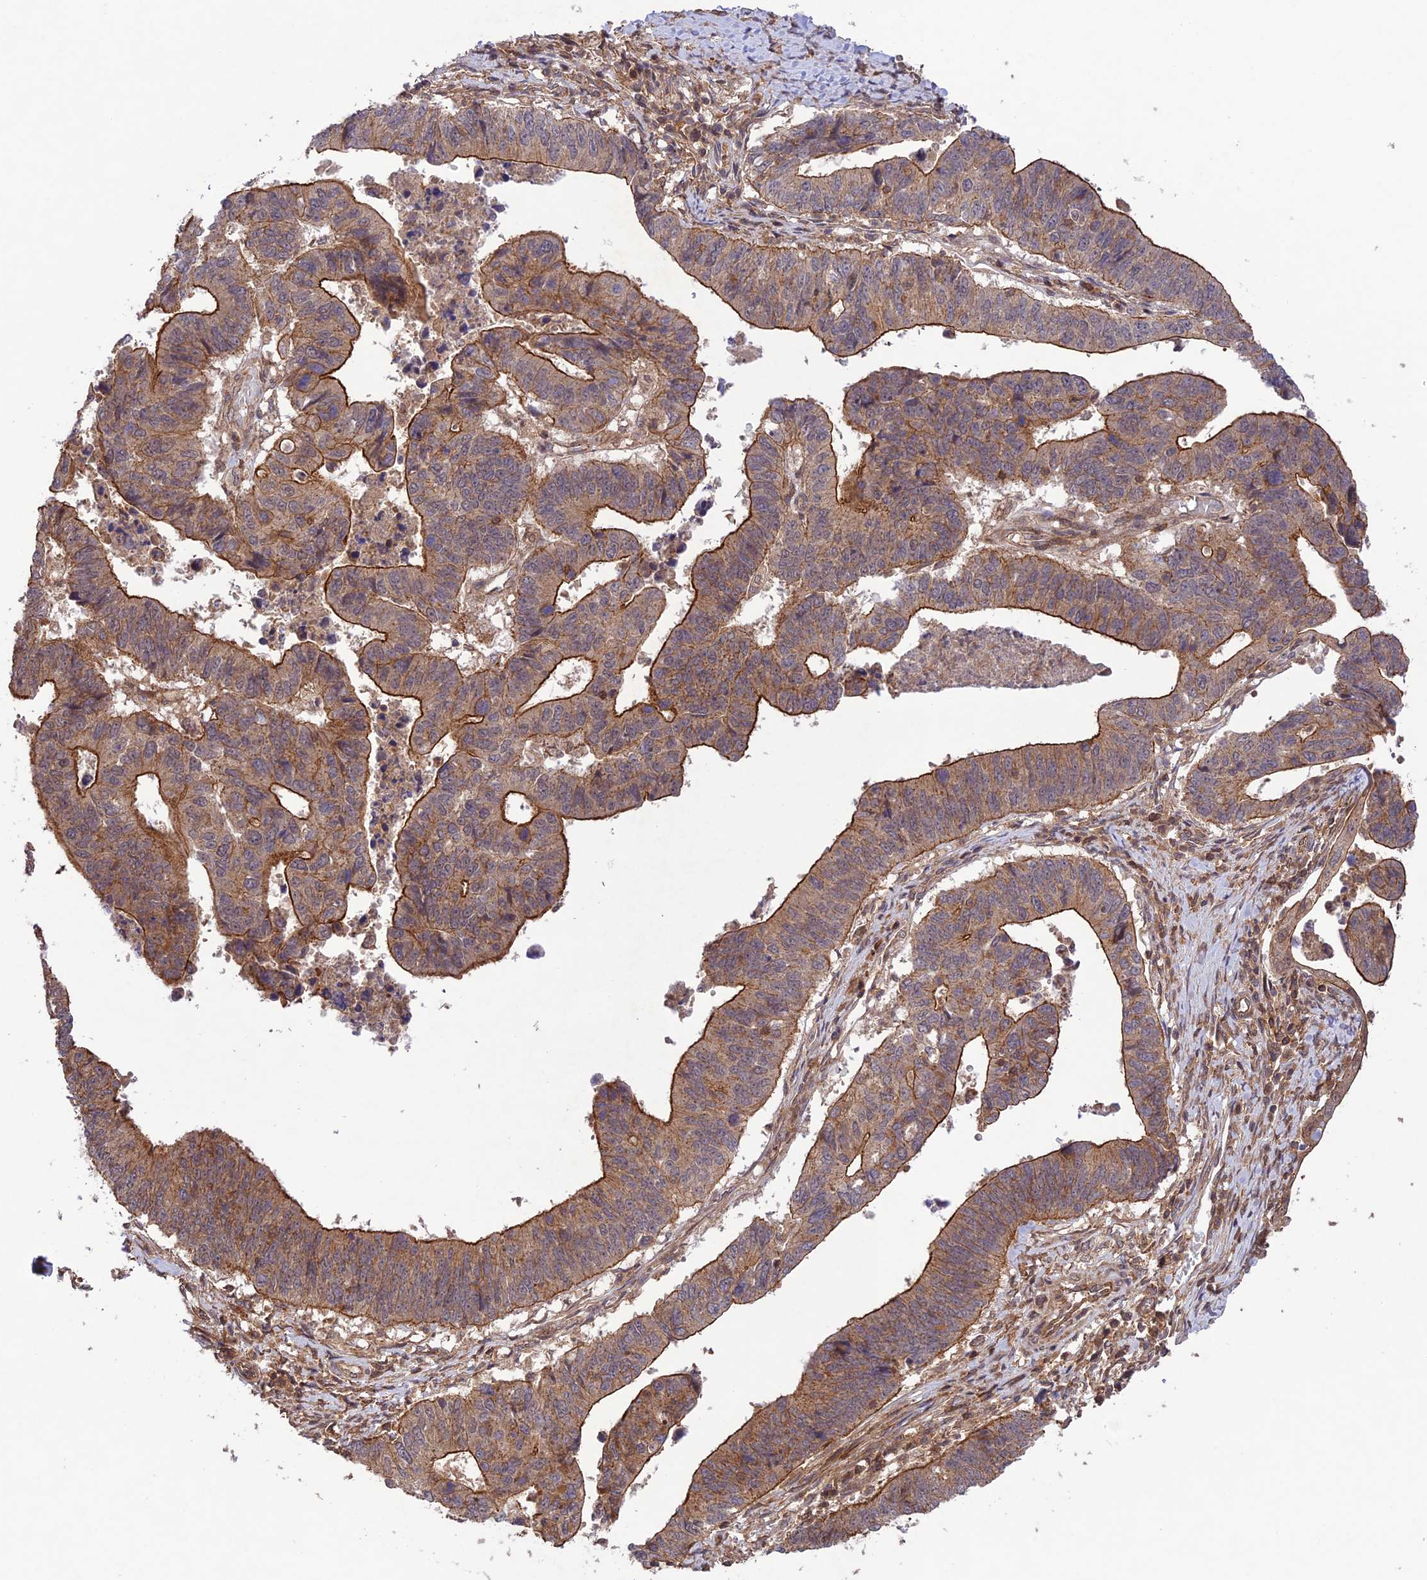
{"staining": {"intensity": "moderate", "quantity": ">75%", "location": "cytoplasmic/membranous"}, "tissue": "stomach cancer", "cell_type": "Tumor cells", "image_type": "cancer", "snomed": [{"axis": "morphology", "description": "Adenocarcinoma, NOS"}, {"axis": "topography", "description": "Stomach"}], "caption": "An immunohistochemistry (IHC) photomicrograph of neoplastic tissue is shown. Protein staining in brown highlights moderate cytoplasmic/membranous positivity in stomach adenocarcinoma within tumor cells. The staining was performed using DAB to visualize the protein expression in brown, while the nuclei were stained in blue with hematoxylin (Magnification: 20x).", "gene": "FCHSD1", "patient": {"sex": "male", "age": 59}}